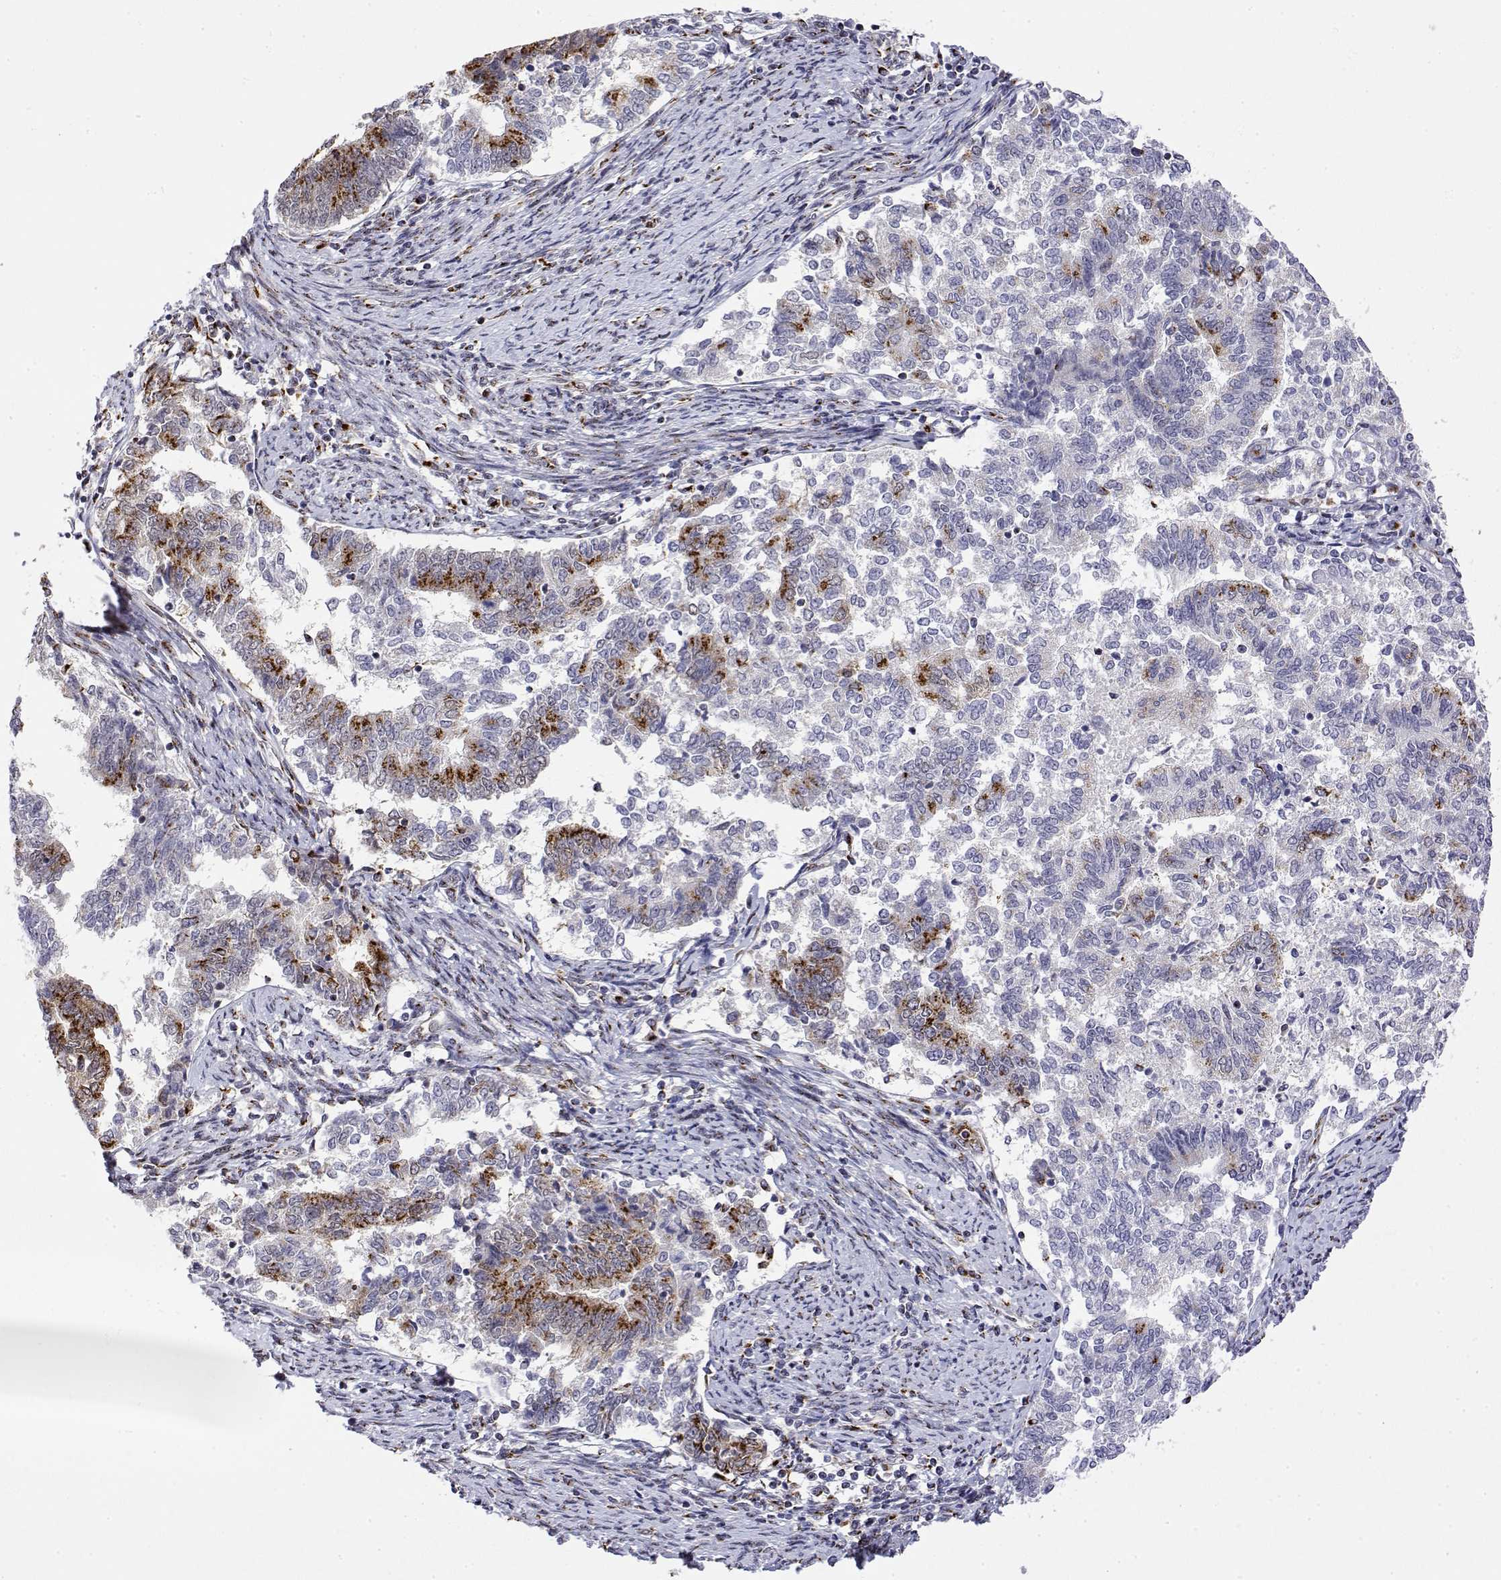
{"staining": {"intensity": "strong", "quantity": "25%-75%", "location": "cytoplasmic/membranous"}, "tissue": "endometrial cancer", "cell_type": "Tumor cells", "image_type": "cancer", "snomed": [{"axis": "morphology", "description": "Adenocarcinoma, NOS"}, {"axis": "topography", "description": "Endometrium"}], "caption": "Brown immunohistochemical staining in adenocarcinoma (endometrial) reveals strong cytoplasmic/membranous expression in approximately 25%-75% of tumor cells.", "gene": "YIPF3", "patient": {"sex": "female", "age": 65}}